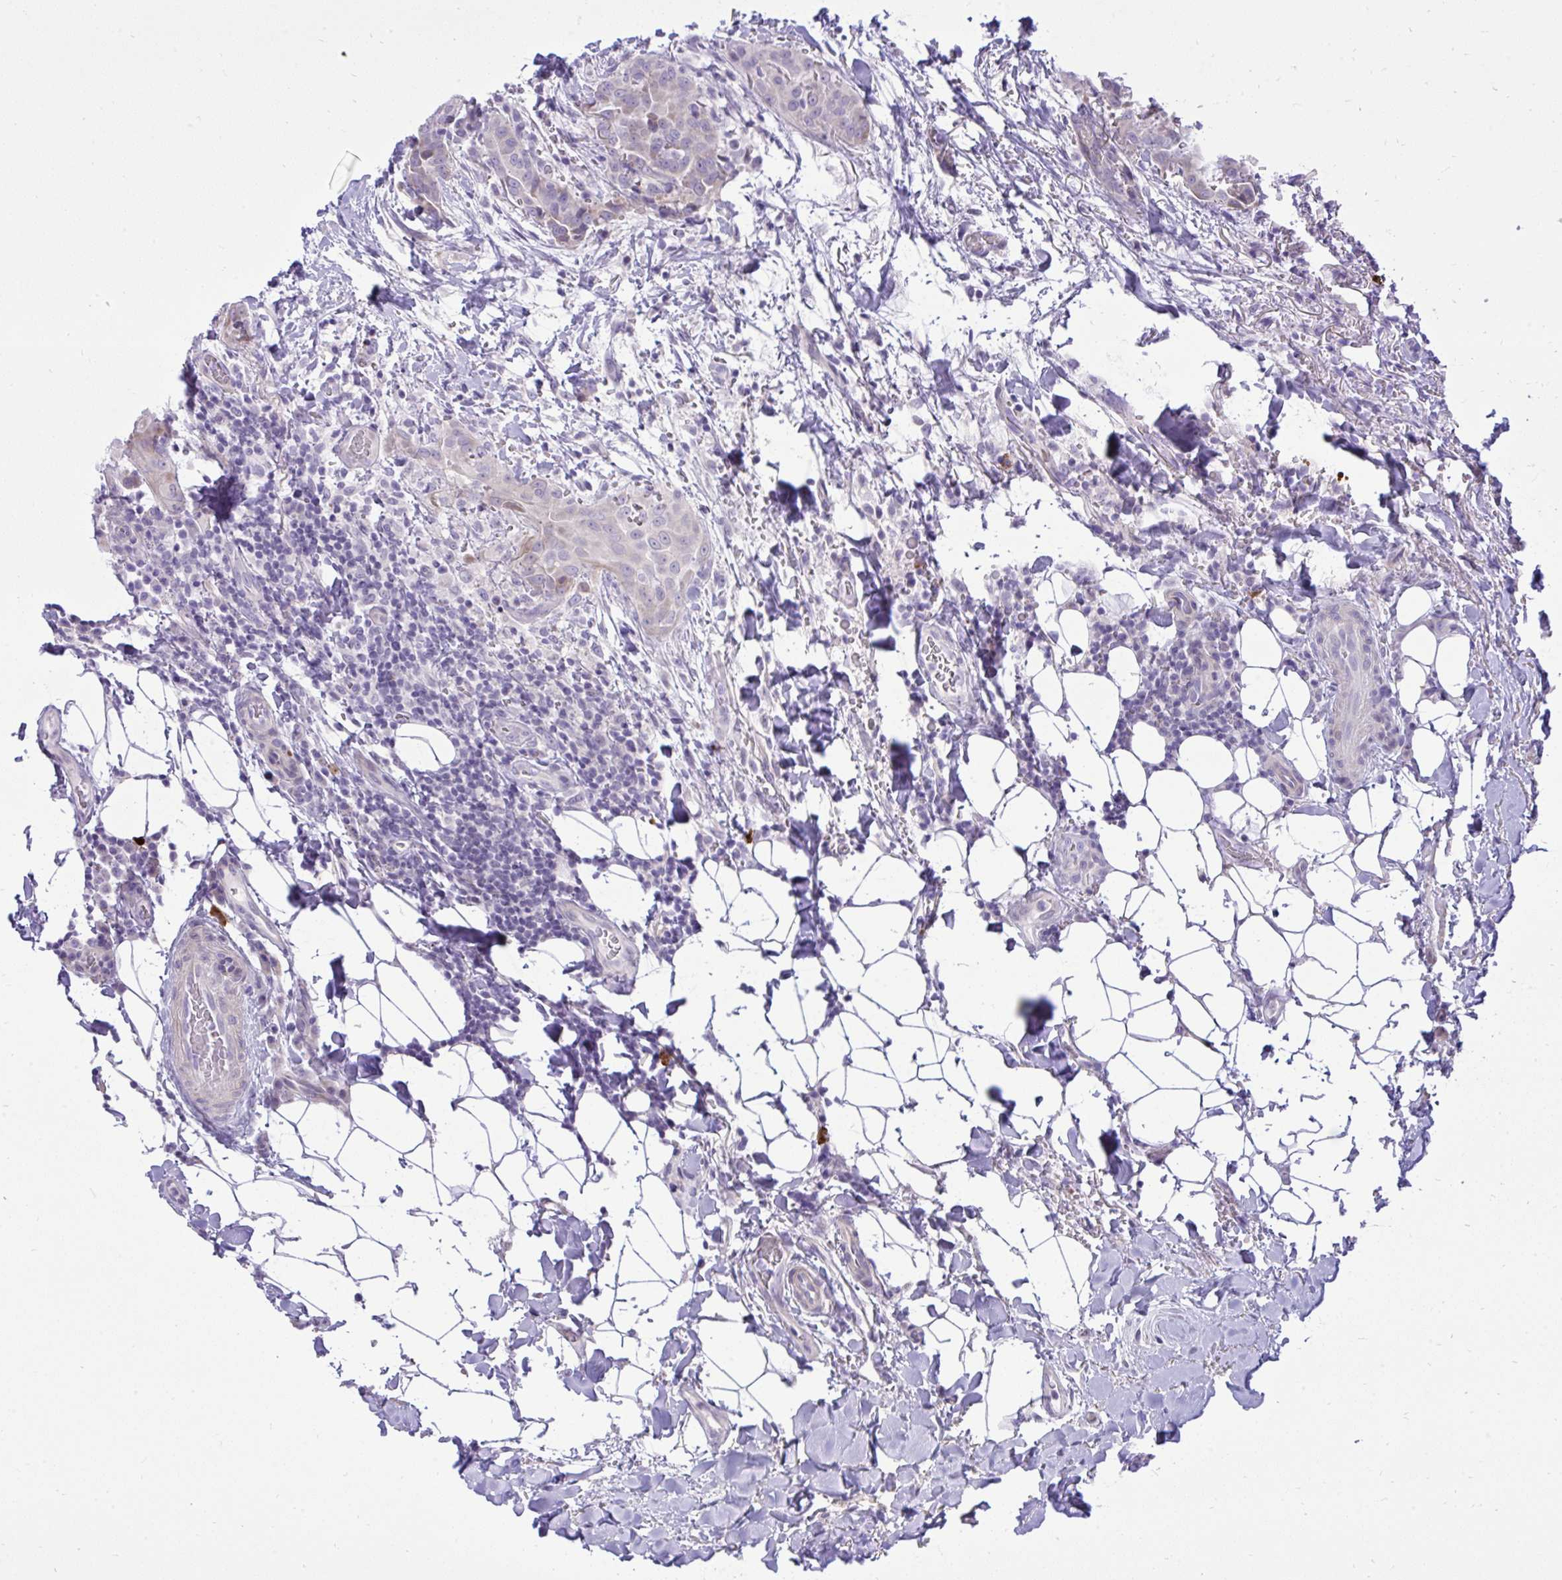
{"staining": {"intensity": "negative", "quantity": "none", "location": "none"}, "tissue": "thyroid cancer", "cell_type": "Tumor cells", "image_type": "cancer", "snomed": [{"axis": "morphology", "description": "Papillary adenocarcinoma, NOS"}, {"axis": "topography", "description": "Thyroid gland"}], "caption": "The histopathology image demonstrates no significant expression in tumor cells of thyroid papillary adenocarcinoma.", "gene": "SPAG1", "patient": {"sex": "male", "age": 61}}